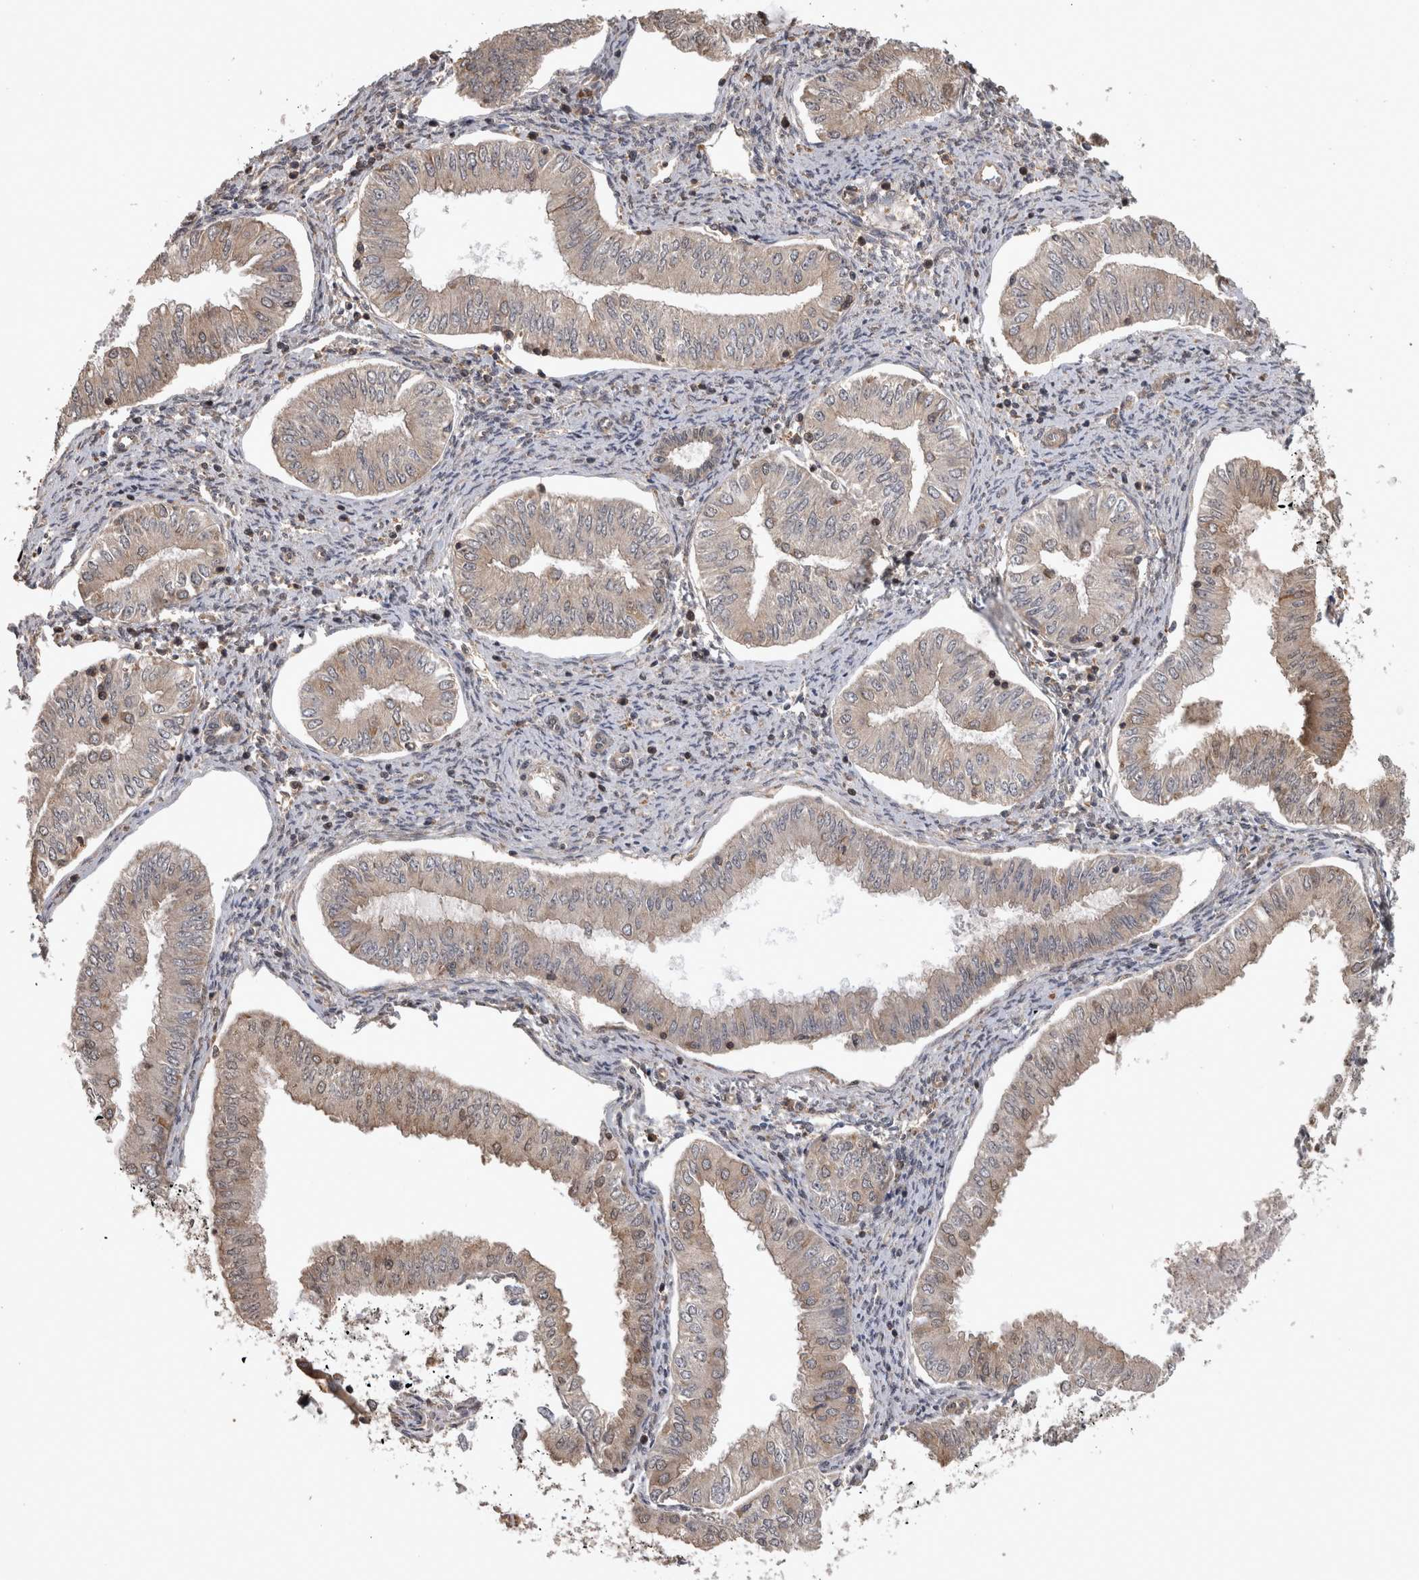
{"staining": {"intensity": "weak", "quantity": "<25%", "location": "cytoplasmic/membranous"}, "tissue": "endometrial cancer", "cell_type": "Tumor cells", "image_type": "cancer", "snomed": [{"axis": "morphology", "description": "Normal tissue, NOS"}, {"axis": "morphology", "description": "Adenocarcinoma, NOS"}, {"axis": "topography", "description": "Endometrium"}], "caption": "Micrograph shows no significant protein expression in tumor cells of endometrial cancer. Nuclei are stained in blue.", "gene": "ATXN2", "patient": {"sex": "female", "age": 53}}